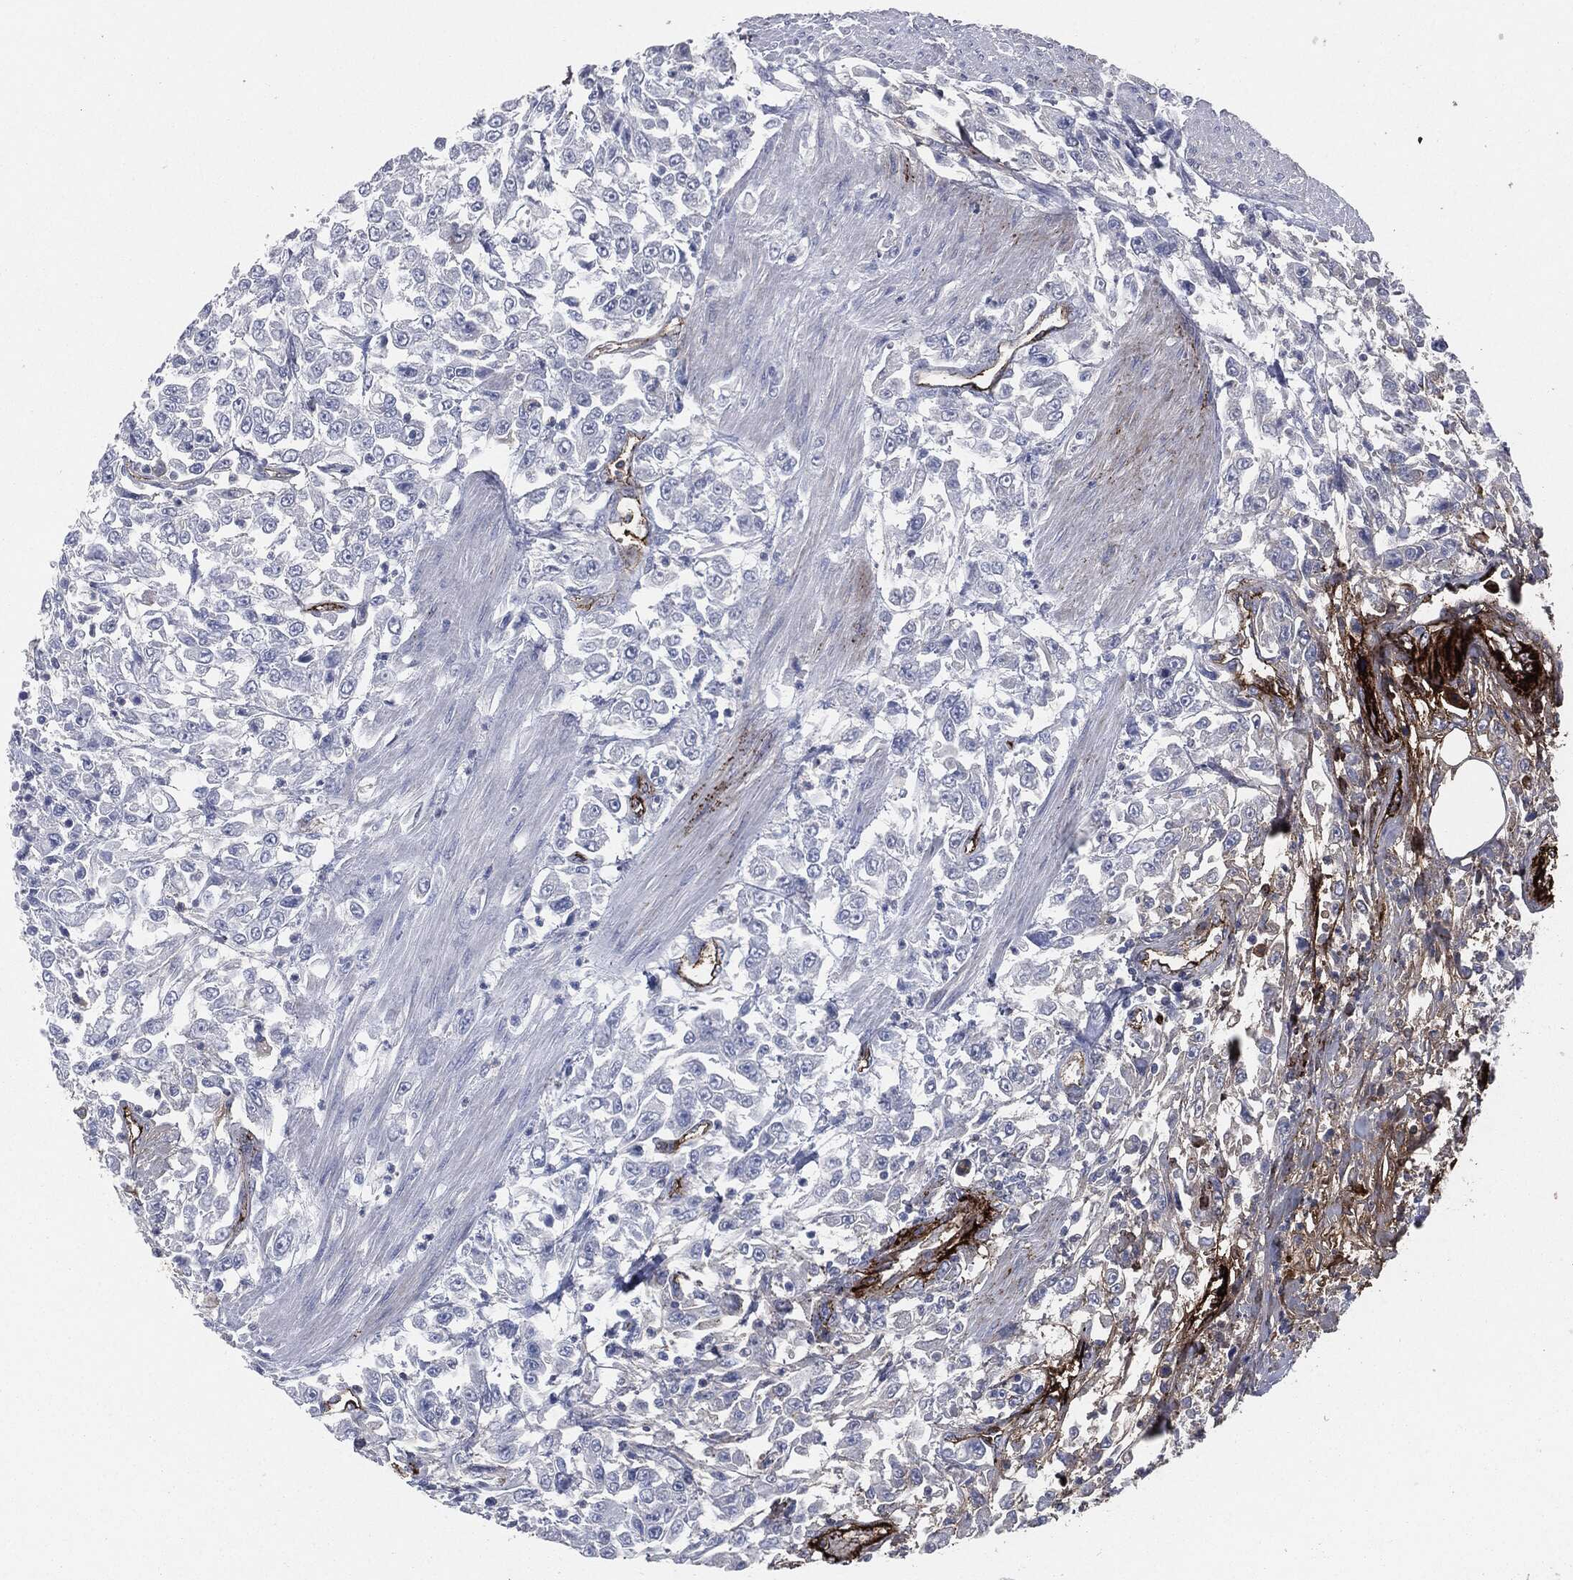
{"staining": {"intensity": "negative", "quantity": "none", "location": "none"}, "tissue": "urothelial cancer", "cell_type": "Tumor cells", "image_type": "cancer", "snomed": [{"axis": "morphology", "description": "Urothelial carcinoma, High grade"}, {"axis": "topography", "description": "Urinary bladder"}], "caption": "Tumor cells are negative for brown protein staining in urothelial cancer. (DAB (3,3'-diaminobenzidine) immunohistochemistry (IHC) with hematoxylin counter stain).", "gene": "APOB", "patient": {"sex": "male", "age": 46}}